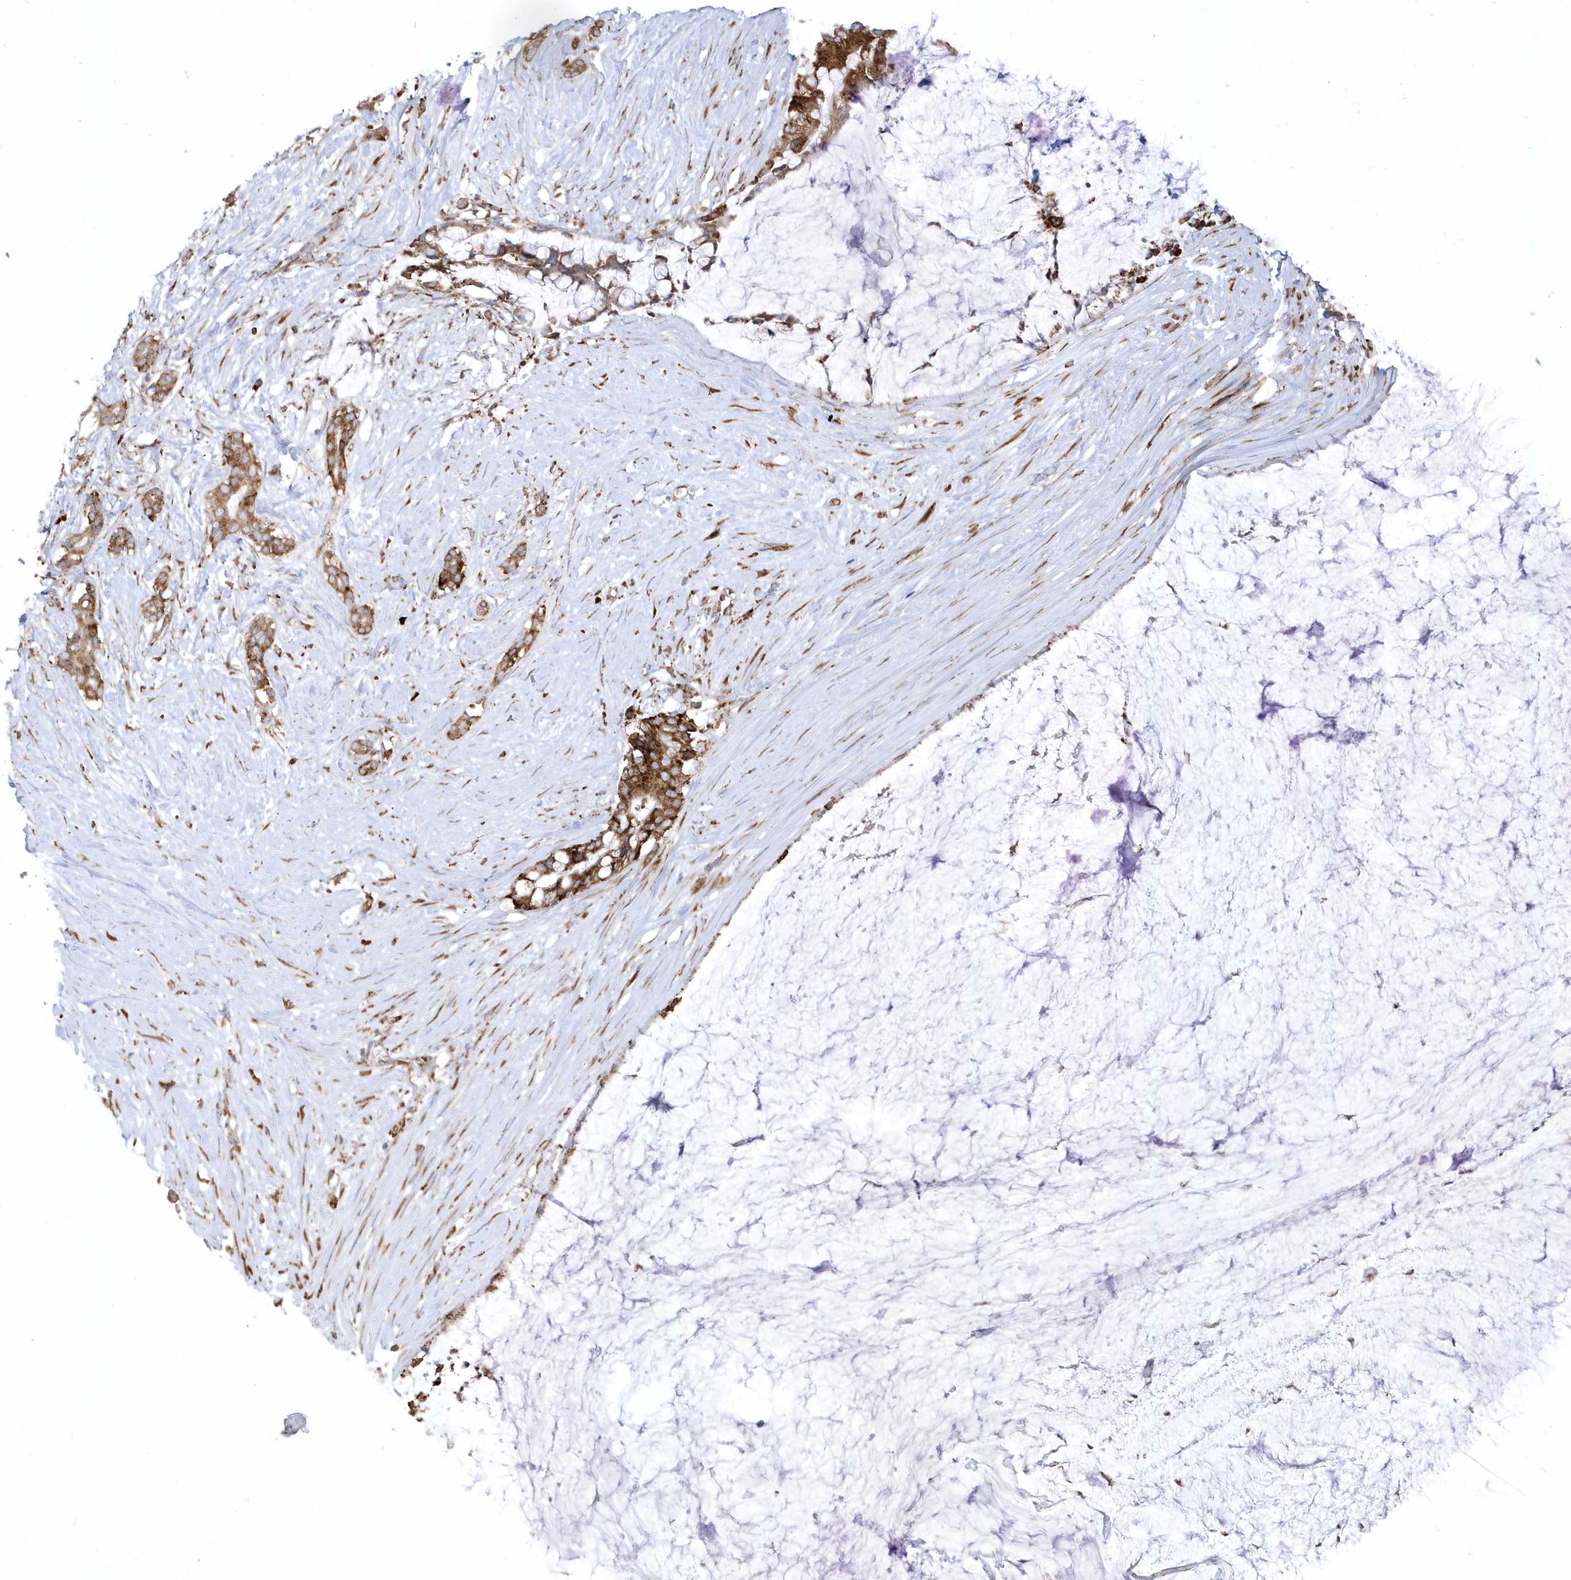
{"staining": {"intensity": "strong", "quantity": ">75%", "location": "cytoplasmic/membranous"}, "tissue": "pancreatic cancer", "cell_type": "Tumor cells", "image_type": "cancer", "snomed": [{"axis": "morphology", "description": "Adenocarcinoma, NOS"}, {"axis": "topography", "description": "Pancreas"}], "caption": "High-magnification brightfield microscopy of pancreatic cancer (adenocarcinoma) stained with DAB (3,3'-diaminobenzidine) (brown) and counterstained with hematoxylin (blue). tumor cells exhibit strong cytoplasmic/membranous expression is appreciated in about>75% of cells. The staining is performed using DAB (3,3'-diaminobenzidine) brown chromogen to label protein expression. The nuclei are counter-stained blue using hematoxylin.", "gene": "PDIA6", "patient": {"sex": "male", "age": 41}}